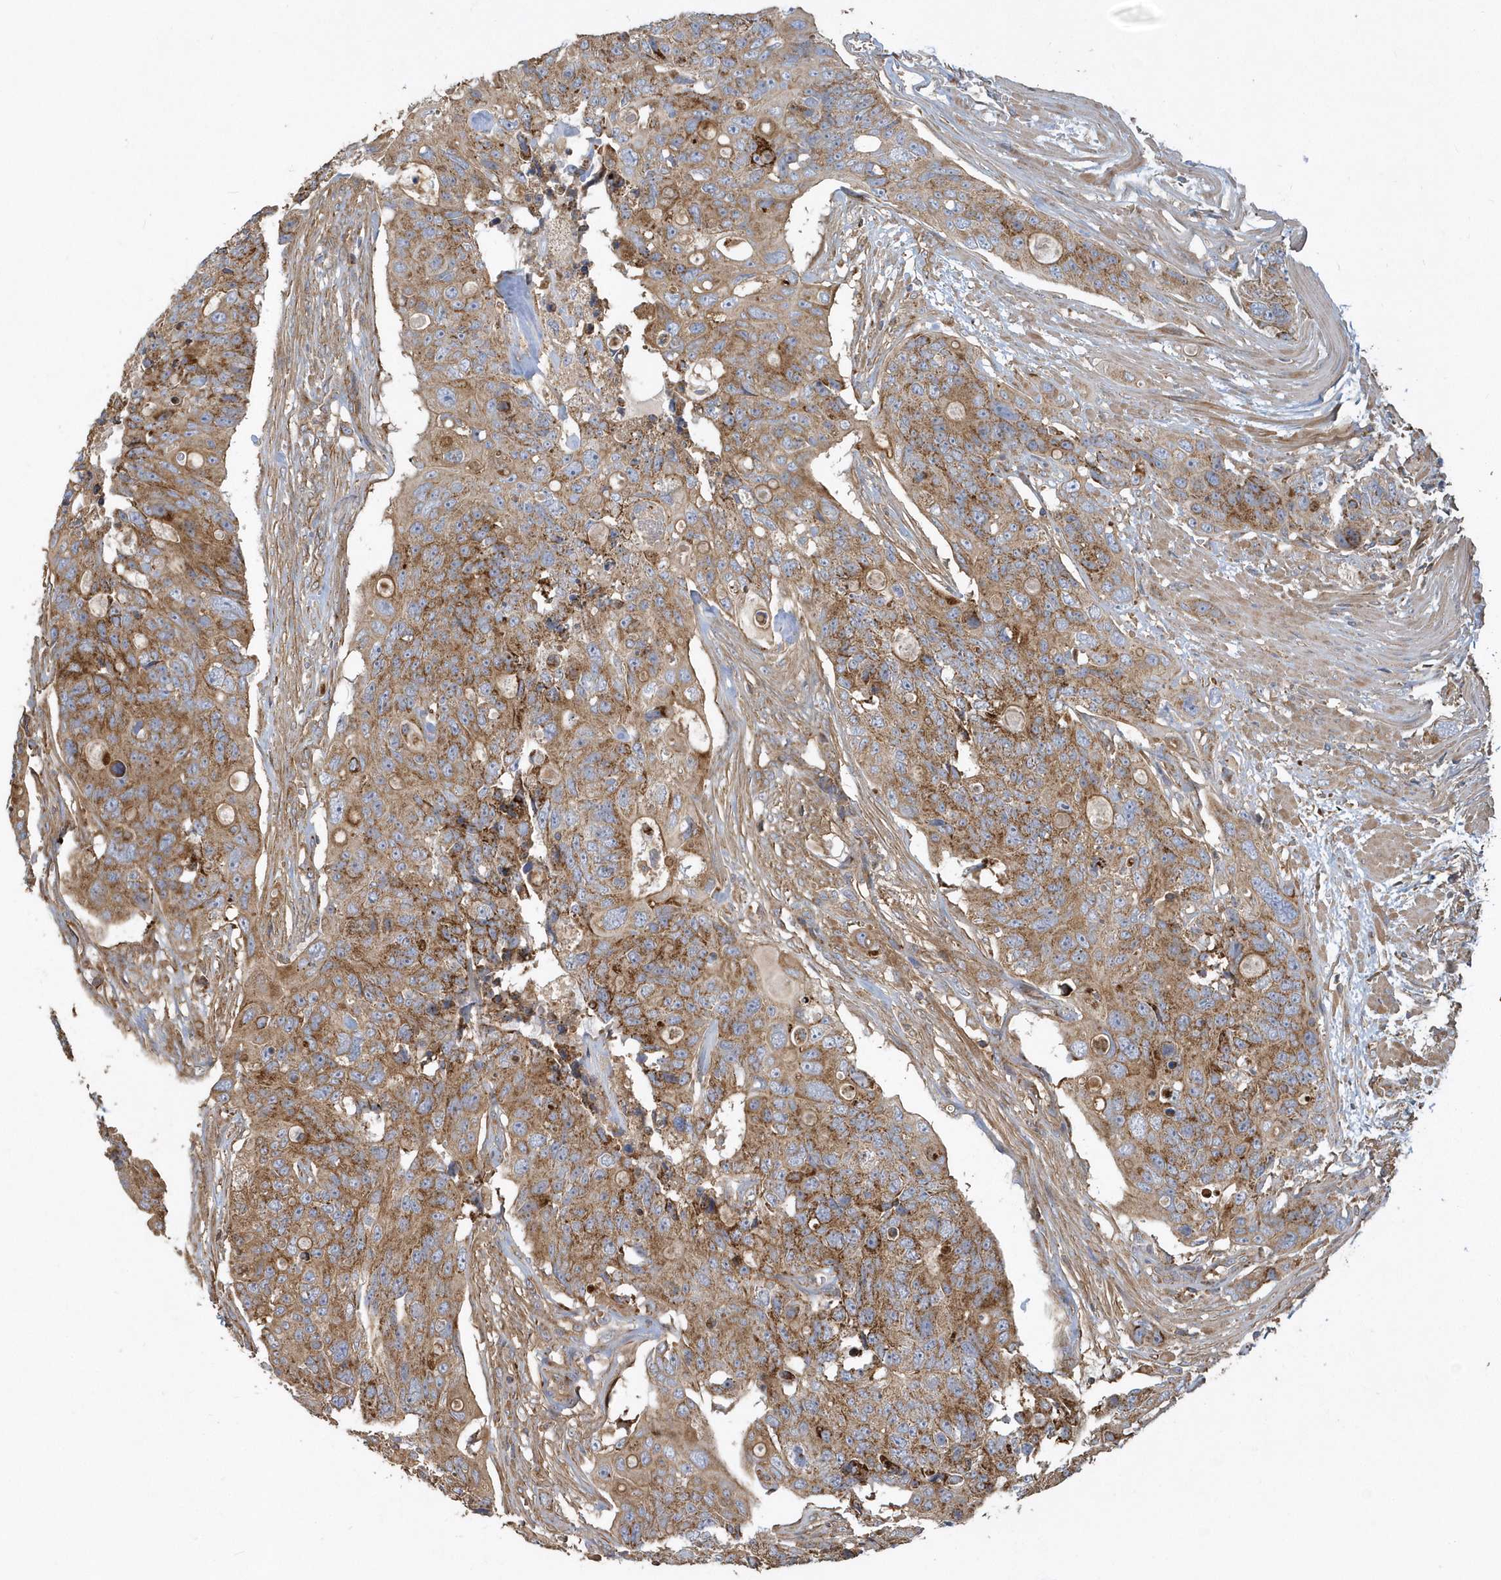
{"staining": {"intensity": "moderate", "quantity": ">75%", "location": "cytoplasmic/membranous"}, "tissue": "colorectal cancer", "cell_type": "Tumor cells", "image_type": "cancer", "snomed": [{"axis": "morphology", "description": "Adenocarcinoma, NOS"}, {"axis": "topography", "description": "Colon"}], "caption": "Immunohistochemical staining of colorectal cancer (adenocarcinoma) reveals medium levels of moderate cytoplasmic/membranous positivity in approximately >75% of tumor cells.", "gene": "TRAIP", "patient": {"sex": "female", "age": 57}}